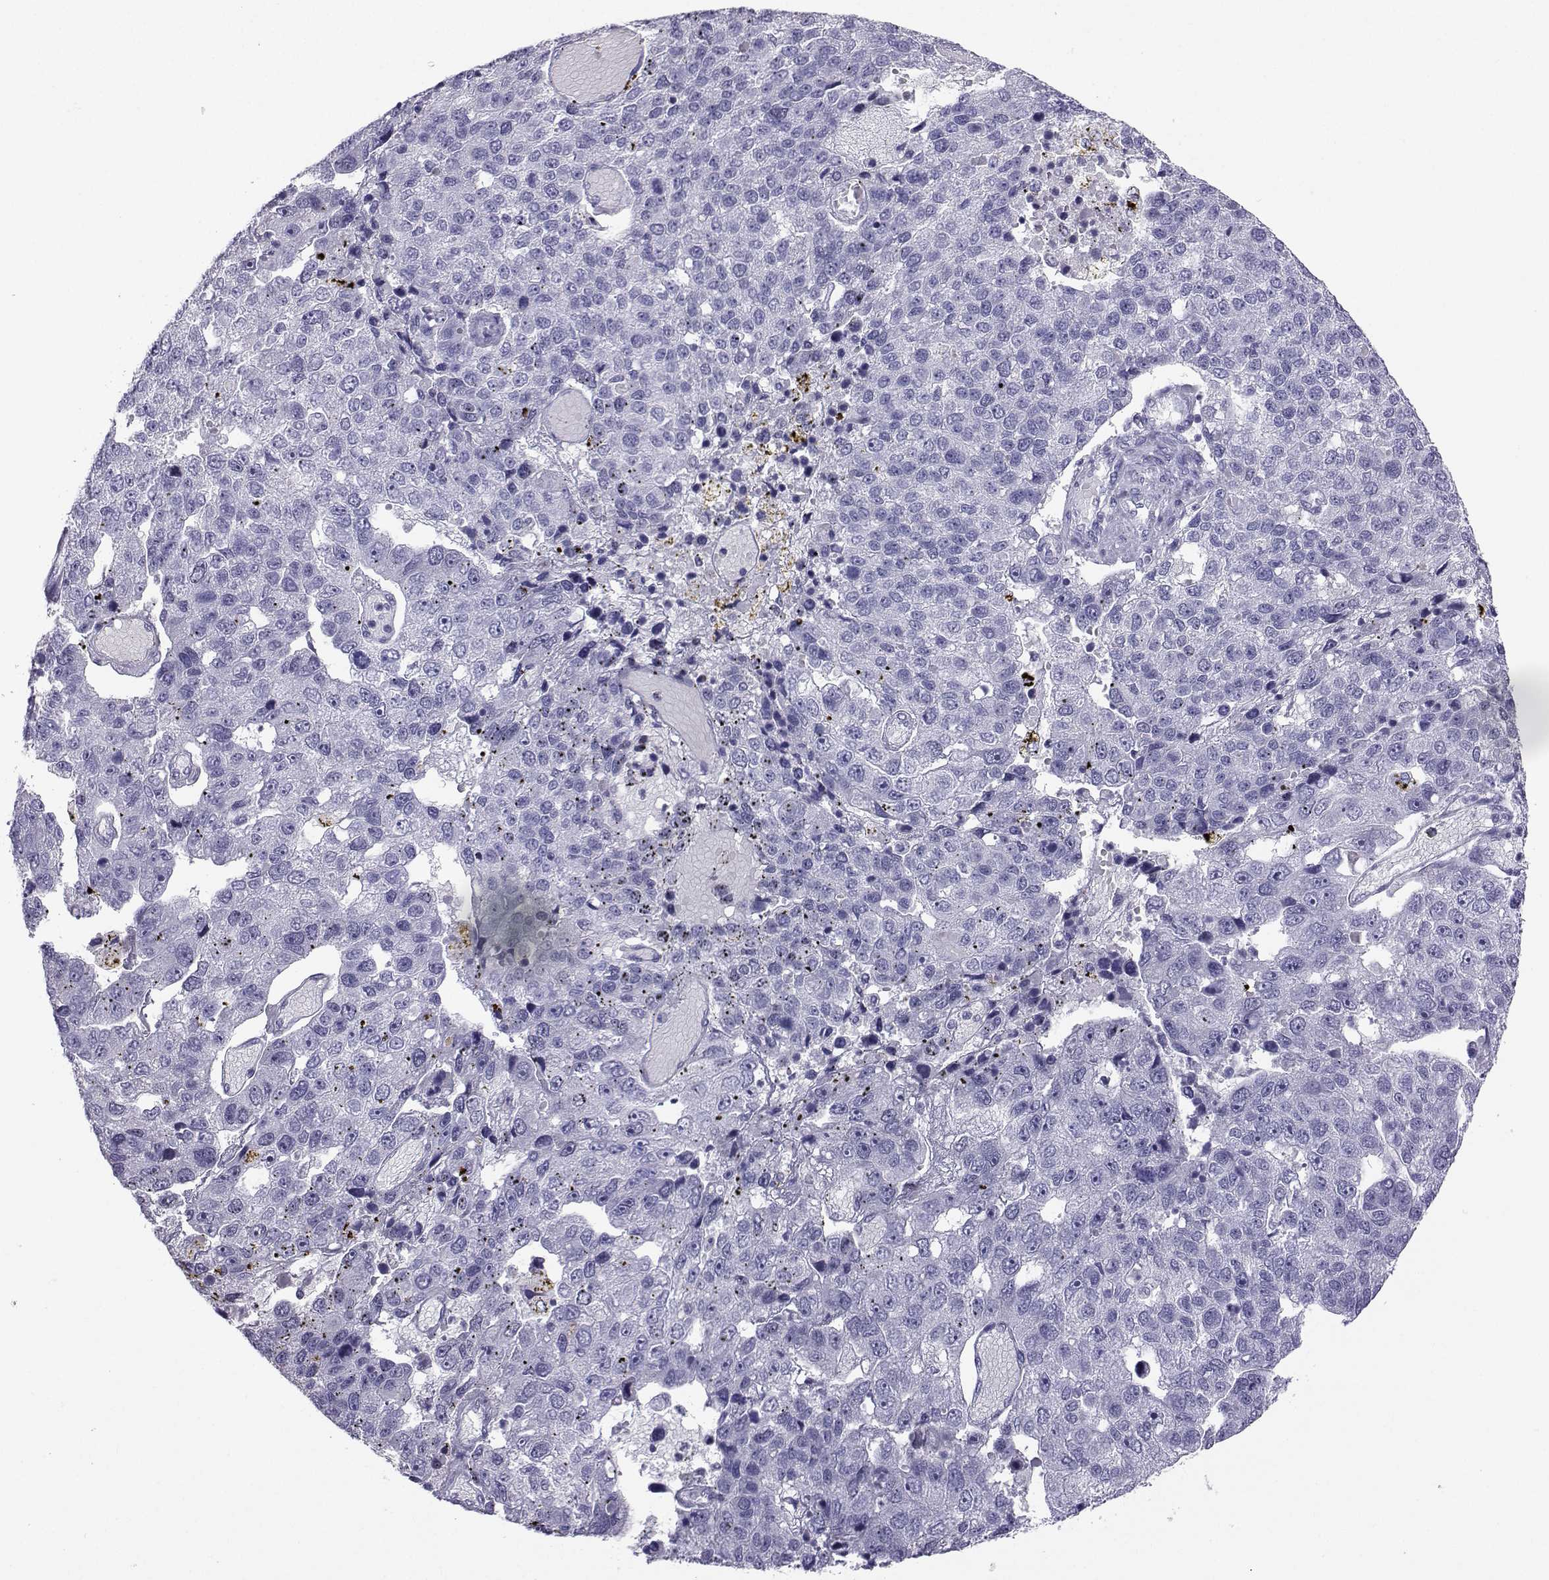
{"staining": {"intensity": "negative", "quantity": "none", "location": "none"}, "tissue": "pancreatic cancer", "cell_type": "Tumor cells", "image_type": "cancer", "snomed": [{"axis": "morphology", "description": "Adenocarcinoma, NOS"}, {"axis": "topography", "description": "Pancreas"}], "caption": "Tumor cells are negative for brown protein staining in pancreatic adenocarcinoma.", "gene": "TBR1", "patient": {"sex": "female", "age": 61}}